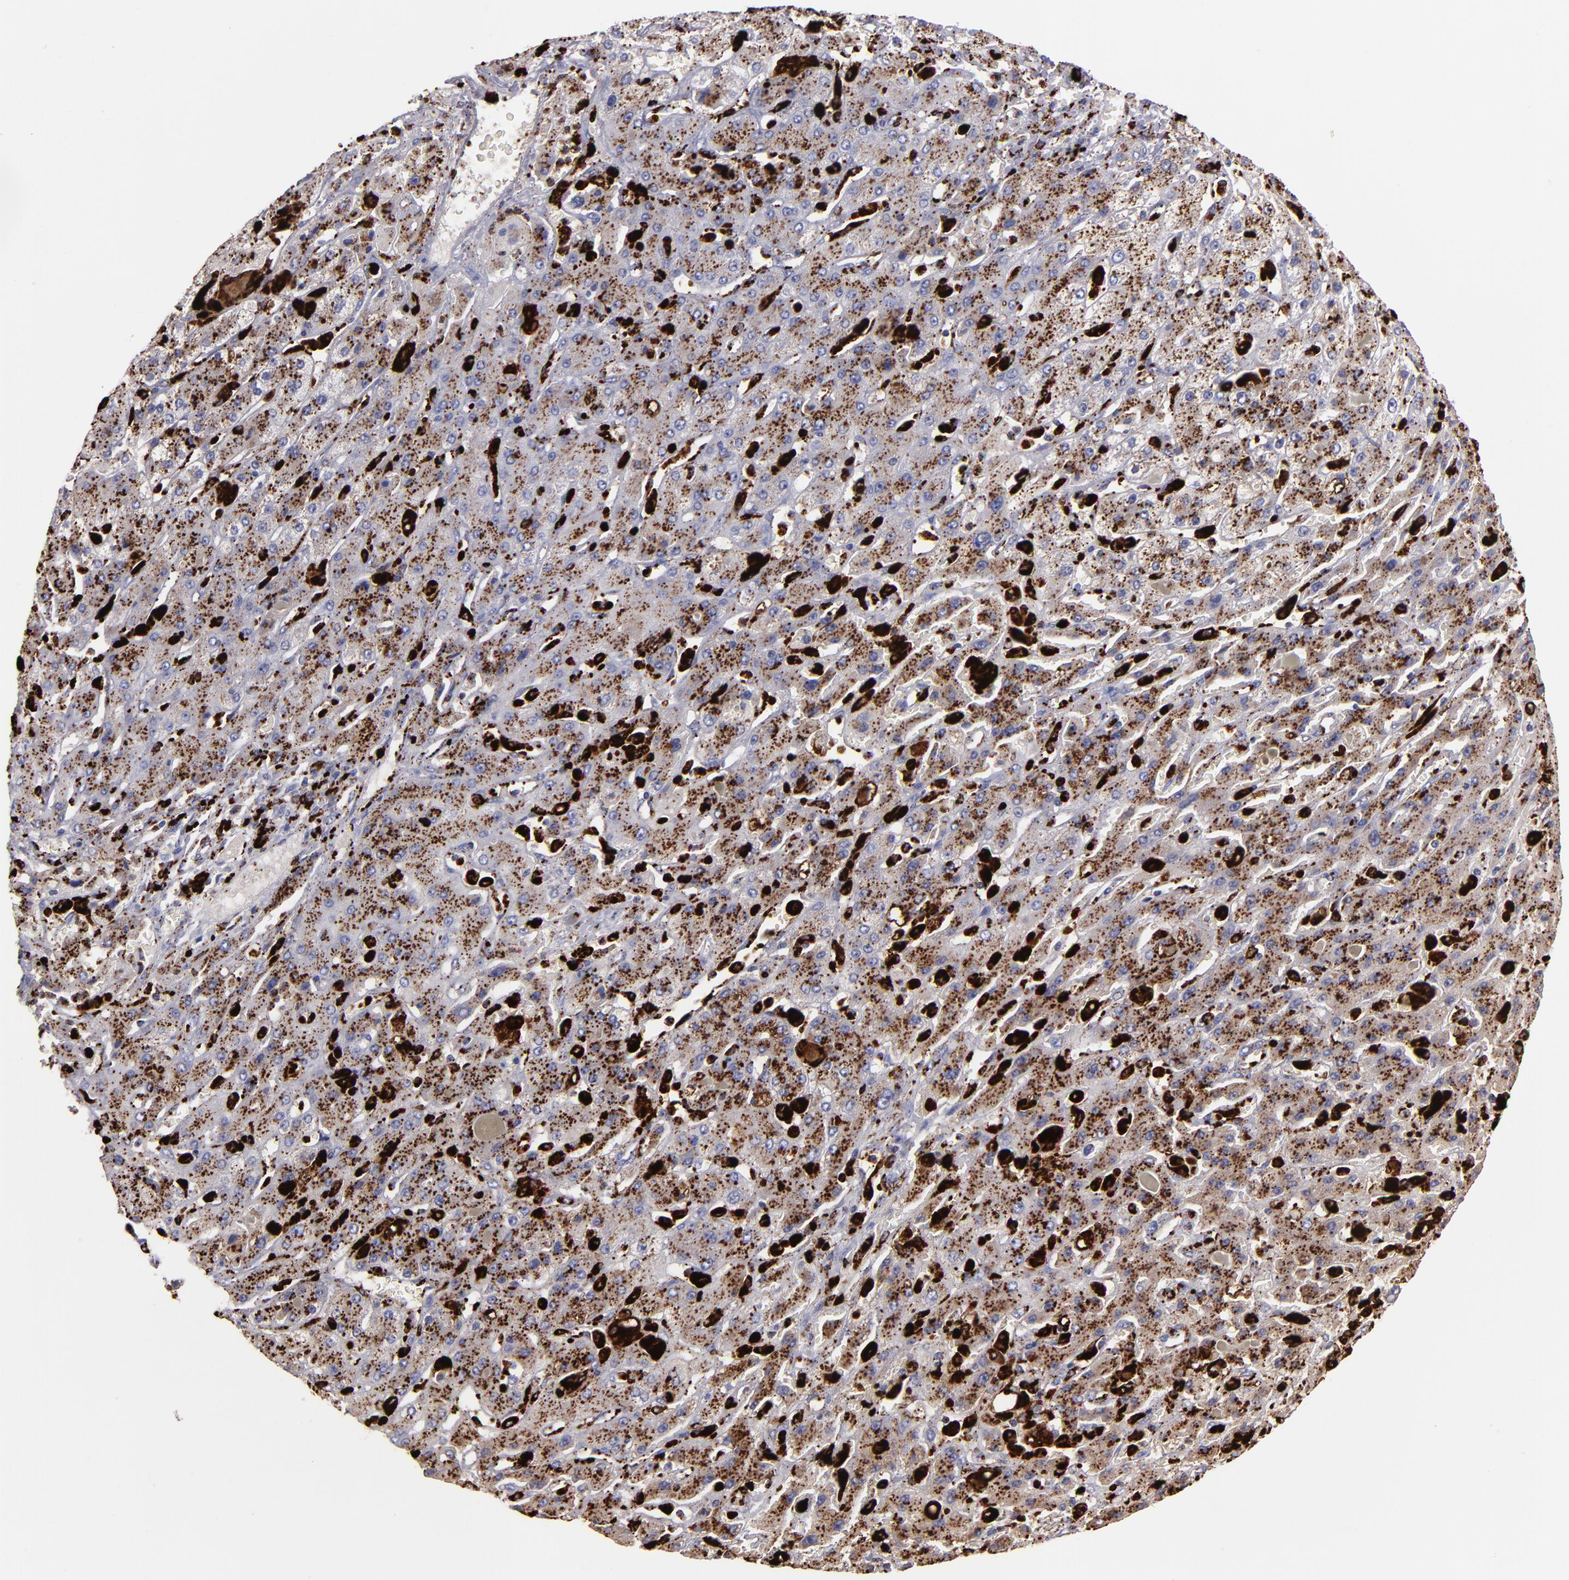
{"staining": {"intensity": "moderate", "quantity": ">75%", "location": "cytoplasmic/membranous"}, "tissue": "liver cancer", "cell_type": "Tumor cells", "image_type": "cancer", "snomed": [{"axis": "morphology", "description": "Cholangiocarcinoma"}, {"axis": "topography", "description": "Liver"}], "caption": "IHC staining of cholangiocarcinoma (liver), which displays medium levels of moderate cytoplasmic/membranous positivity in approximately >75% of tumor cells indicating moderate cytoplasmic/membranous protein staining. The staining was performed using DAB (brown) for protein detection and nuclei were counterstained in hematoxylin (blue).", "gene": "CTSS", "patient": {"sex": "female", "age": 52}}